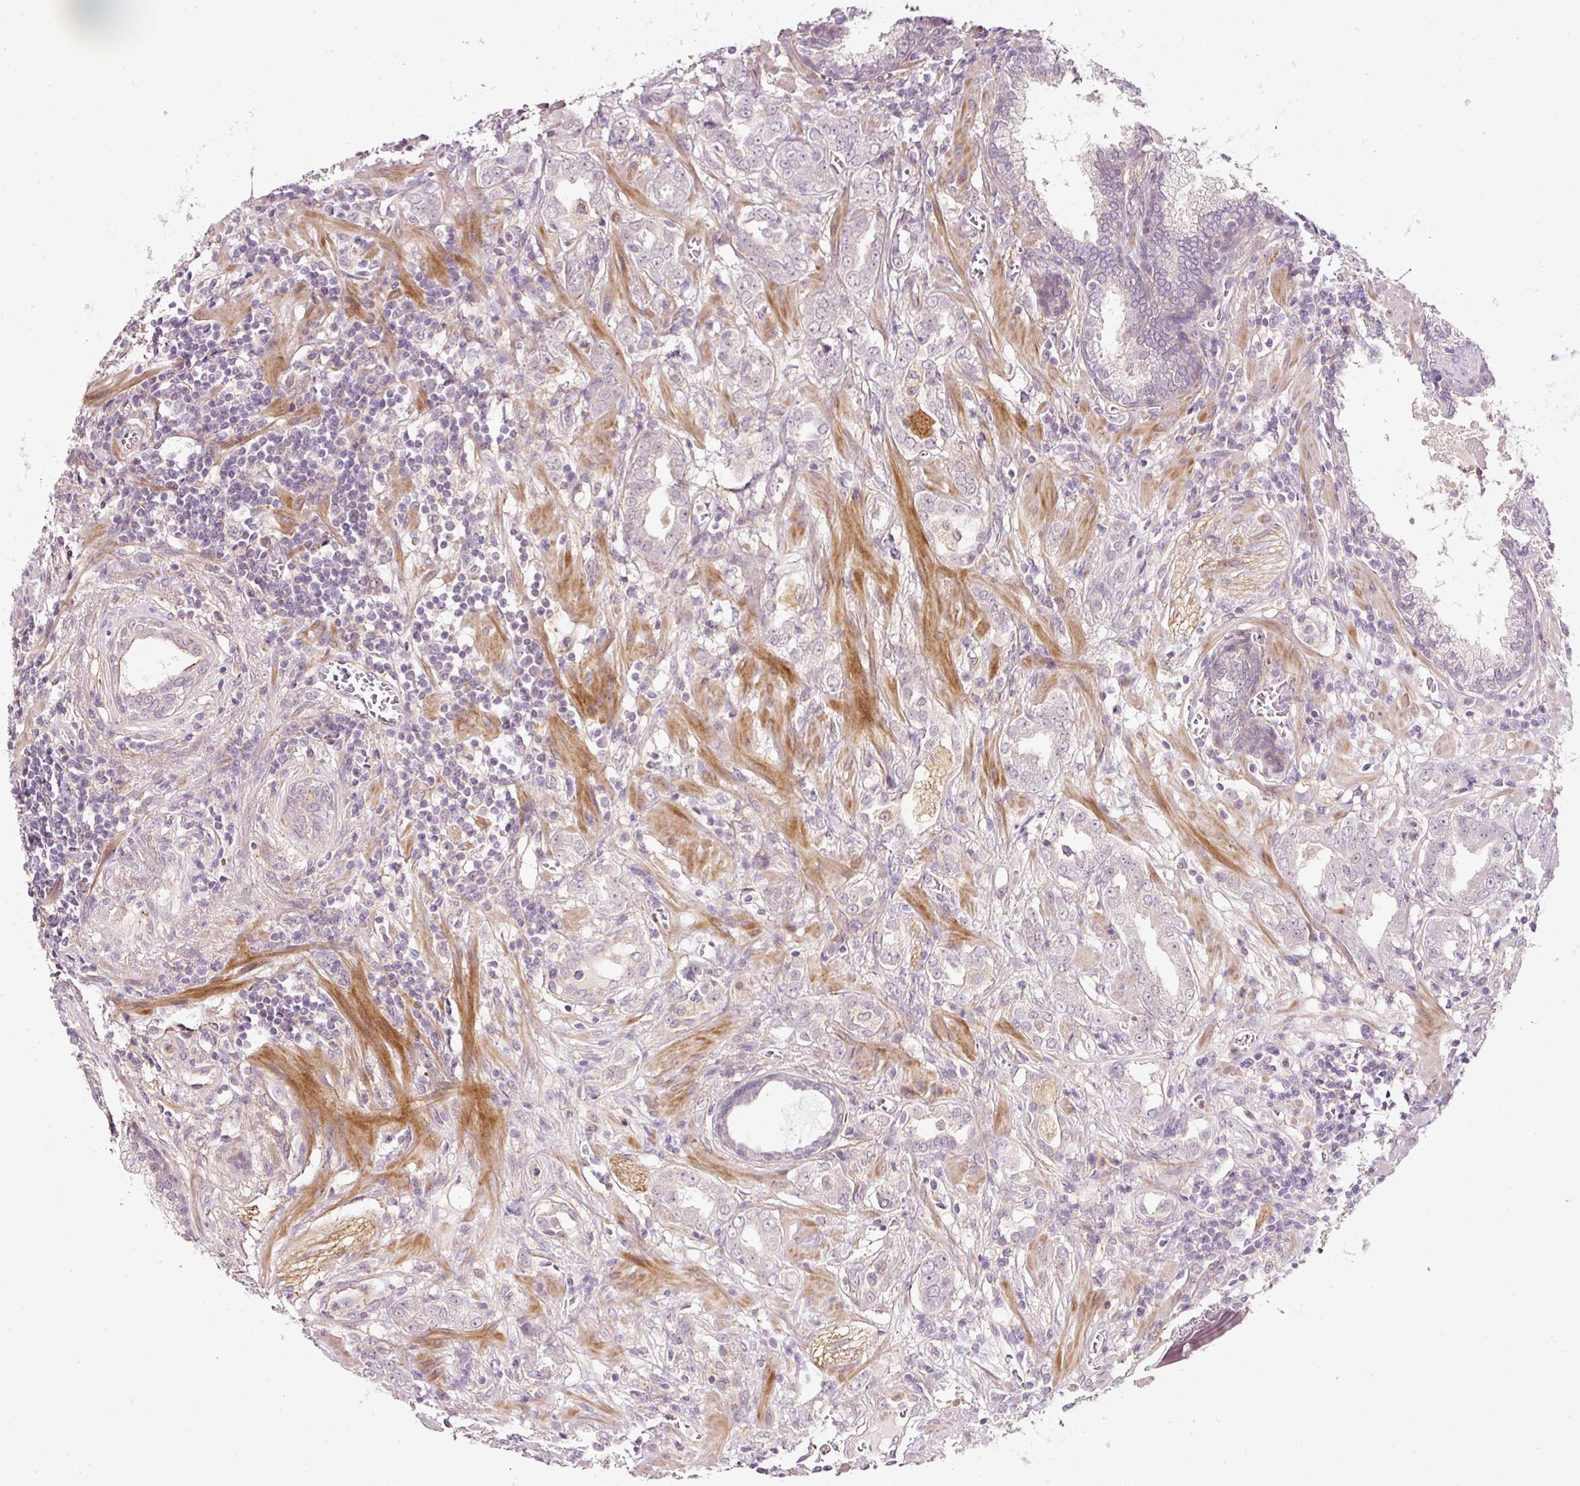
{"staining": {"intensity": "negative", "quantity": "none", "location": "none"}, "tissue": "prostate cancer", "cell_type": "Tumor cells", "image_type": "cancer", "snomed": [{"axis": "morphology", "description": "Adenocarcinoma, High grade"}, {"axis": "topography", "description": "Prostate"}], "caption": "Immunohistochemical staining of prostate adenocarcinoma (high-grade) displays no significant staining in tumor cells.", "gene": "TIRAP", "patient": {"sex": "male", "age": 63}}